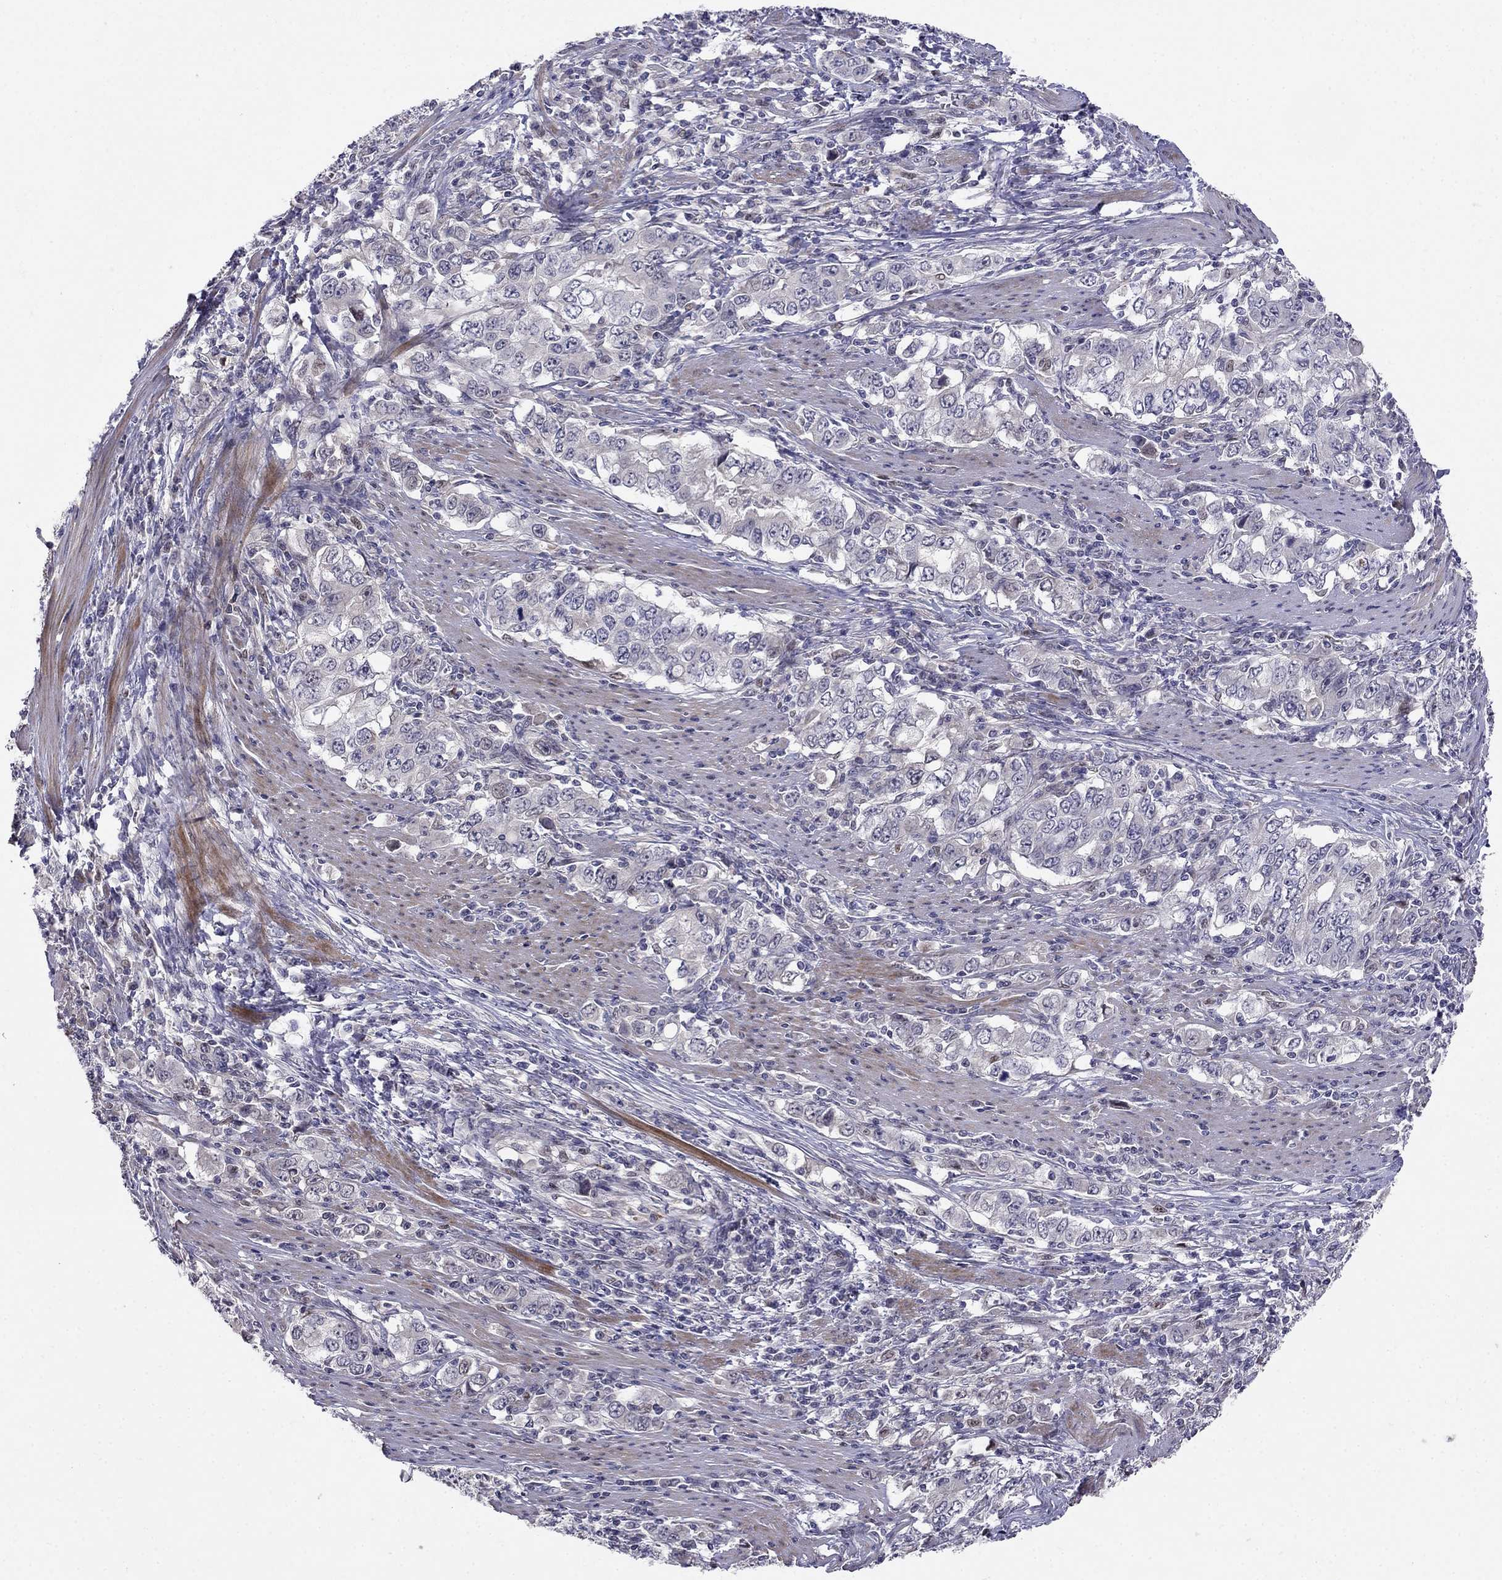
{"staining": {"intensity": "weak", "quantity": "<25%", "location": "nuclear"}, "tissue": "stomach cancer", "cell_type": "Tumor cells", "image_type": "cancer", "snomed": [{"axis": "morphology", "description": "Adenocarcinoma, NOS"}, {"axis": "topography", "description": "Stomach, lower"}], "caption": "This is an immunohistochemistry histopathology image of stomach cancer (adenocarcinoma). There is no expression in tumor cells.", "gene": "LRRC39", "patient": {"sex": "female", "age": 72}}